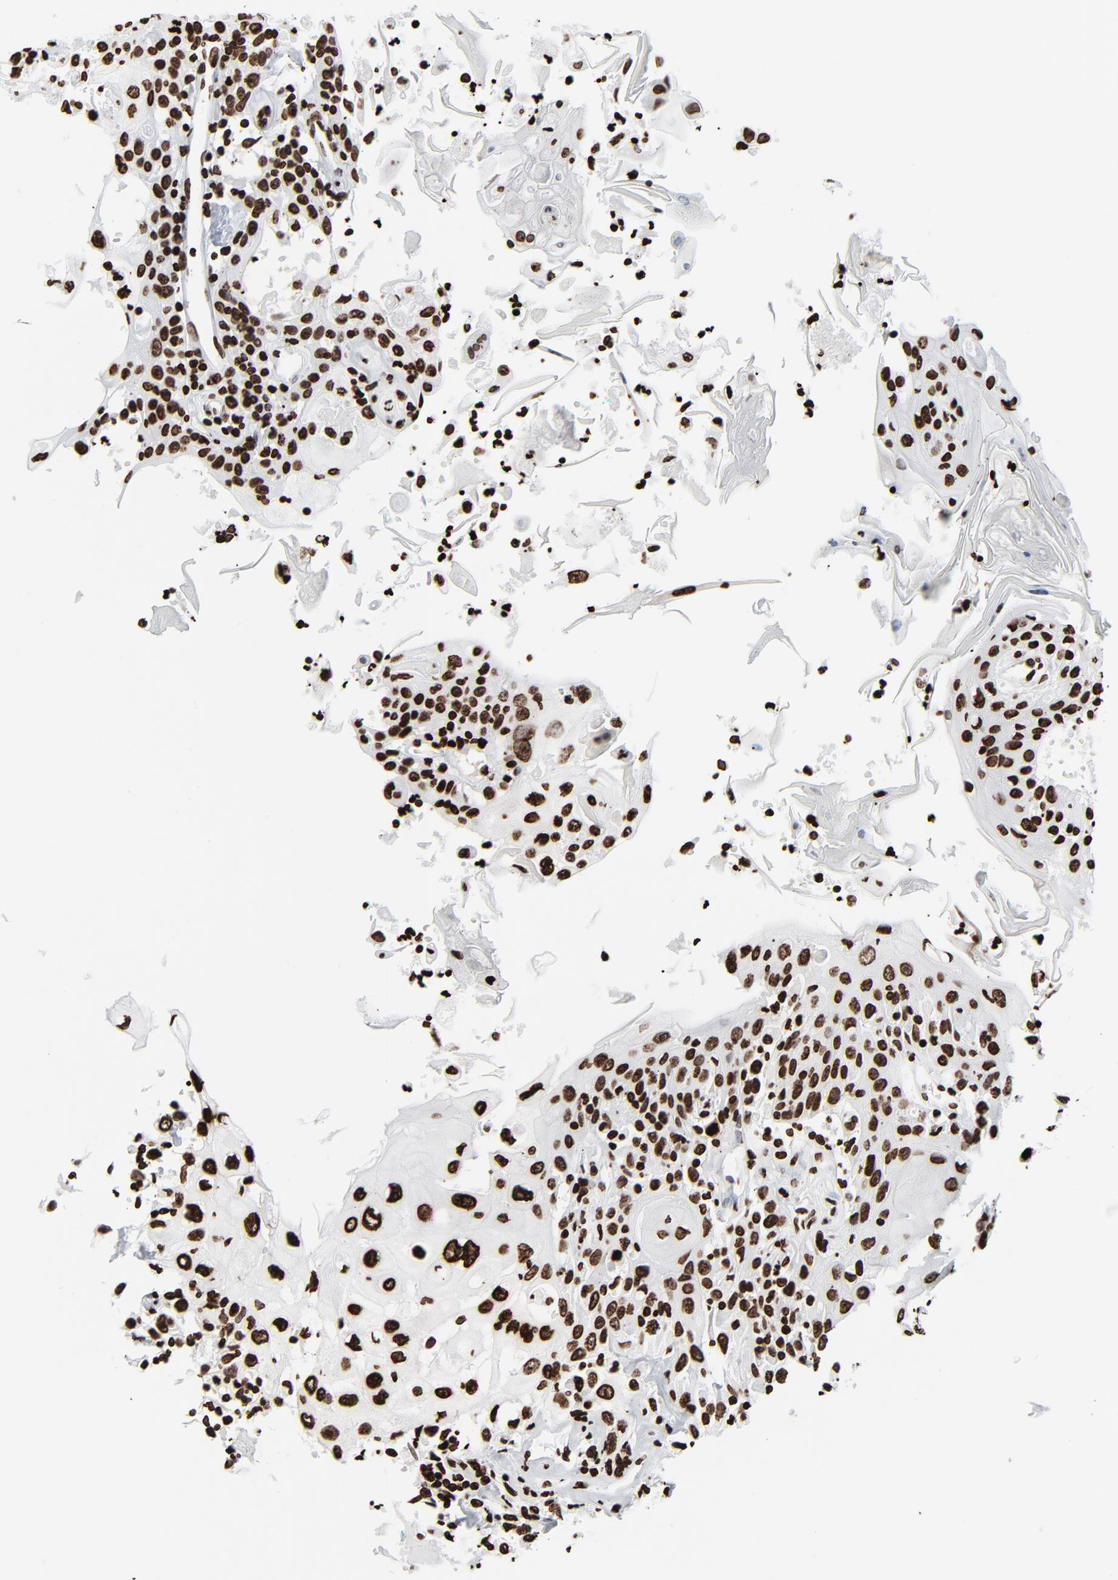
{"staining": {"intensity": "strong", "quantity": ">75%", "location": "nuclear"}, "tissue": "head and neck cancer", "cell_type": "Tumor cells", "image_type": "cancer", "snomed": [{"axis": "morphology", "description": "Squamous cell carcinoma, NOS"}, {"axis": "topography", "description": "Oral tissue"}, {"axis": "topography", "description": "Head-Neck"}], "caption": "Protein staining of head and neck cancer (squamous cell carcinoma) tissue demonstrates strong nuclear staining in approximately >75% of tumor cells.", "gene": "H3-4", "patient": {"sex": "female", "age": 76}}